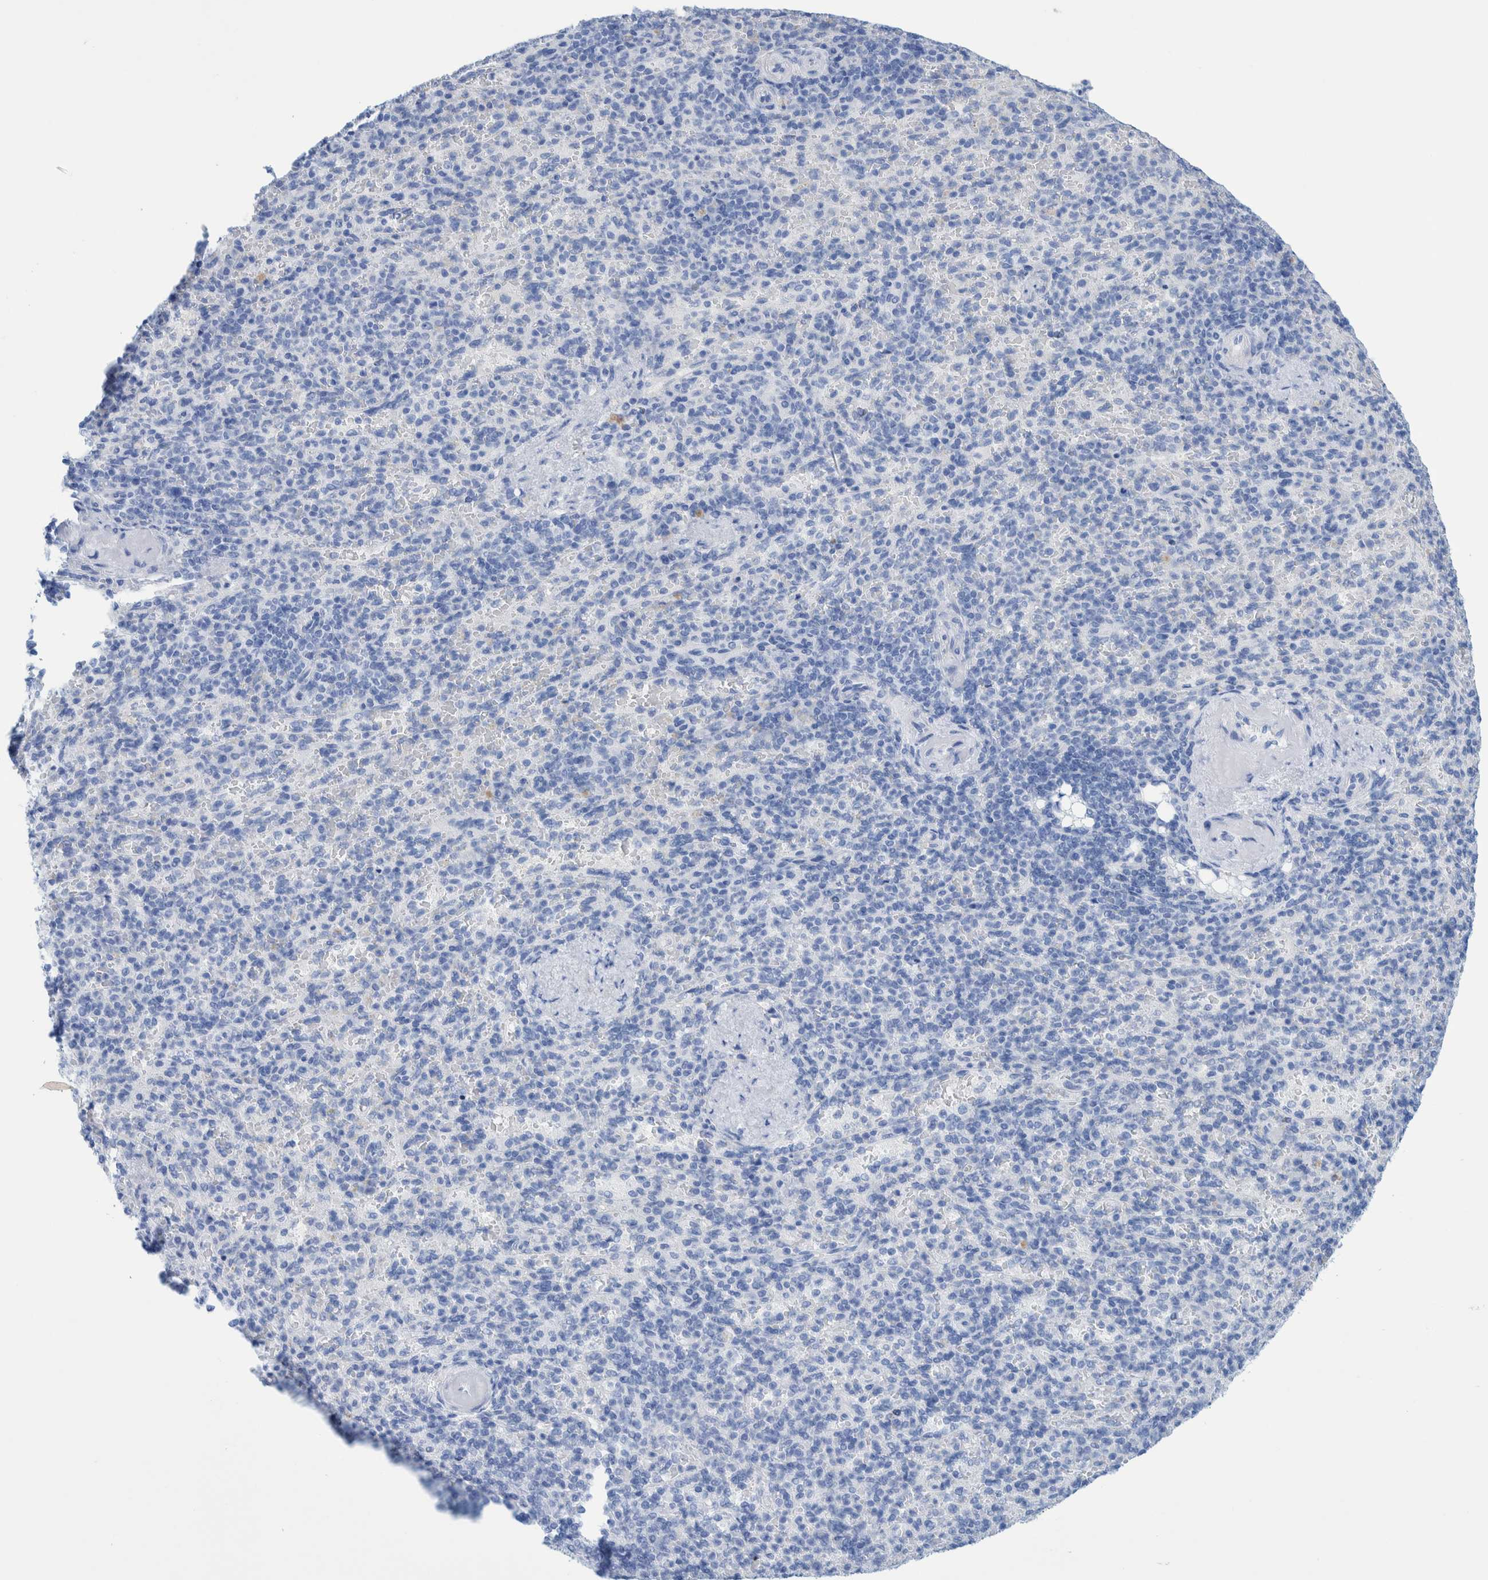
{"staining": {"intensity": "negative", "quantity": "none", "location": "none"}, "tissue": "spleen", "cell_type": "Cells in red pulp", "image_type": "normal", "snomed": [{"axis": "morphology", "description": "Normal tissue, NOS"}, {"axis": "topography", "description": "Spleen"}], "caption": "This micrograph is of benign spleen stained with IHC to label a protein in brown with the nuclei are counter-stained blue. There is no staining in cells in red pulp.", "gene": "PERP", "patient": {"sex": "female", "age": 74}}